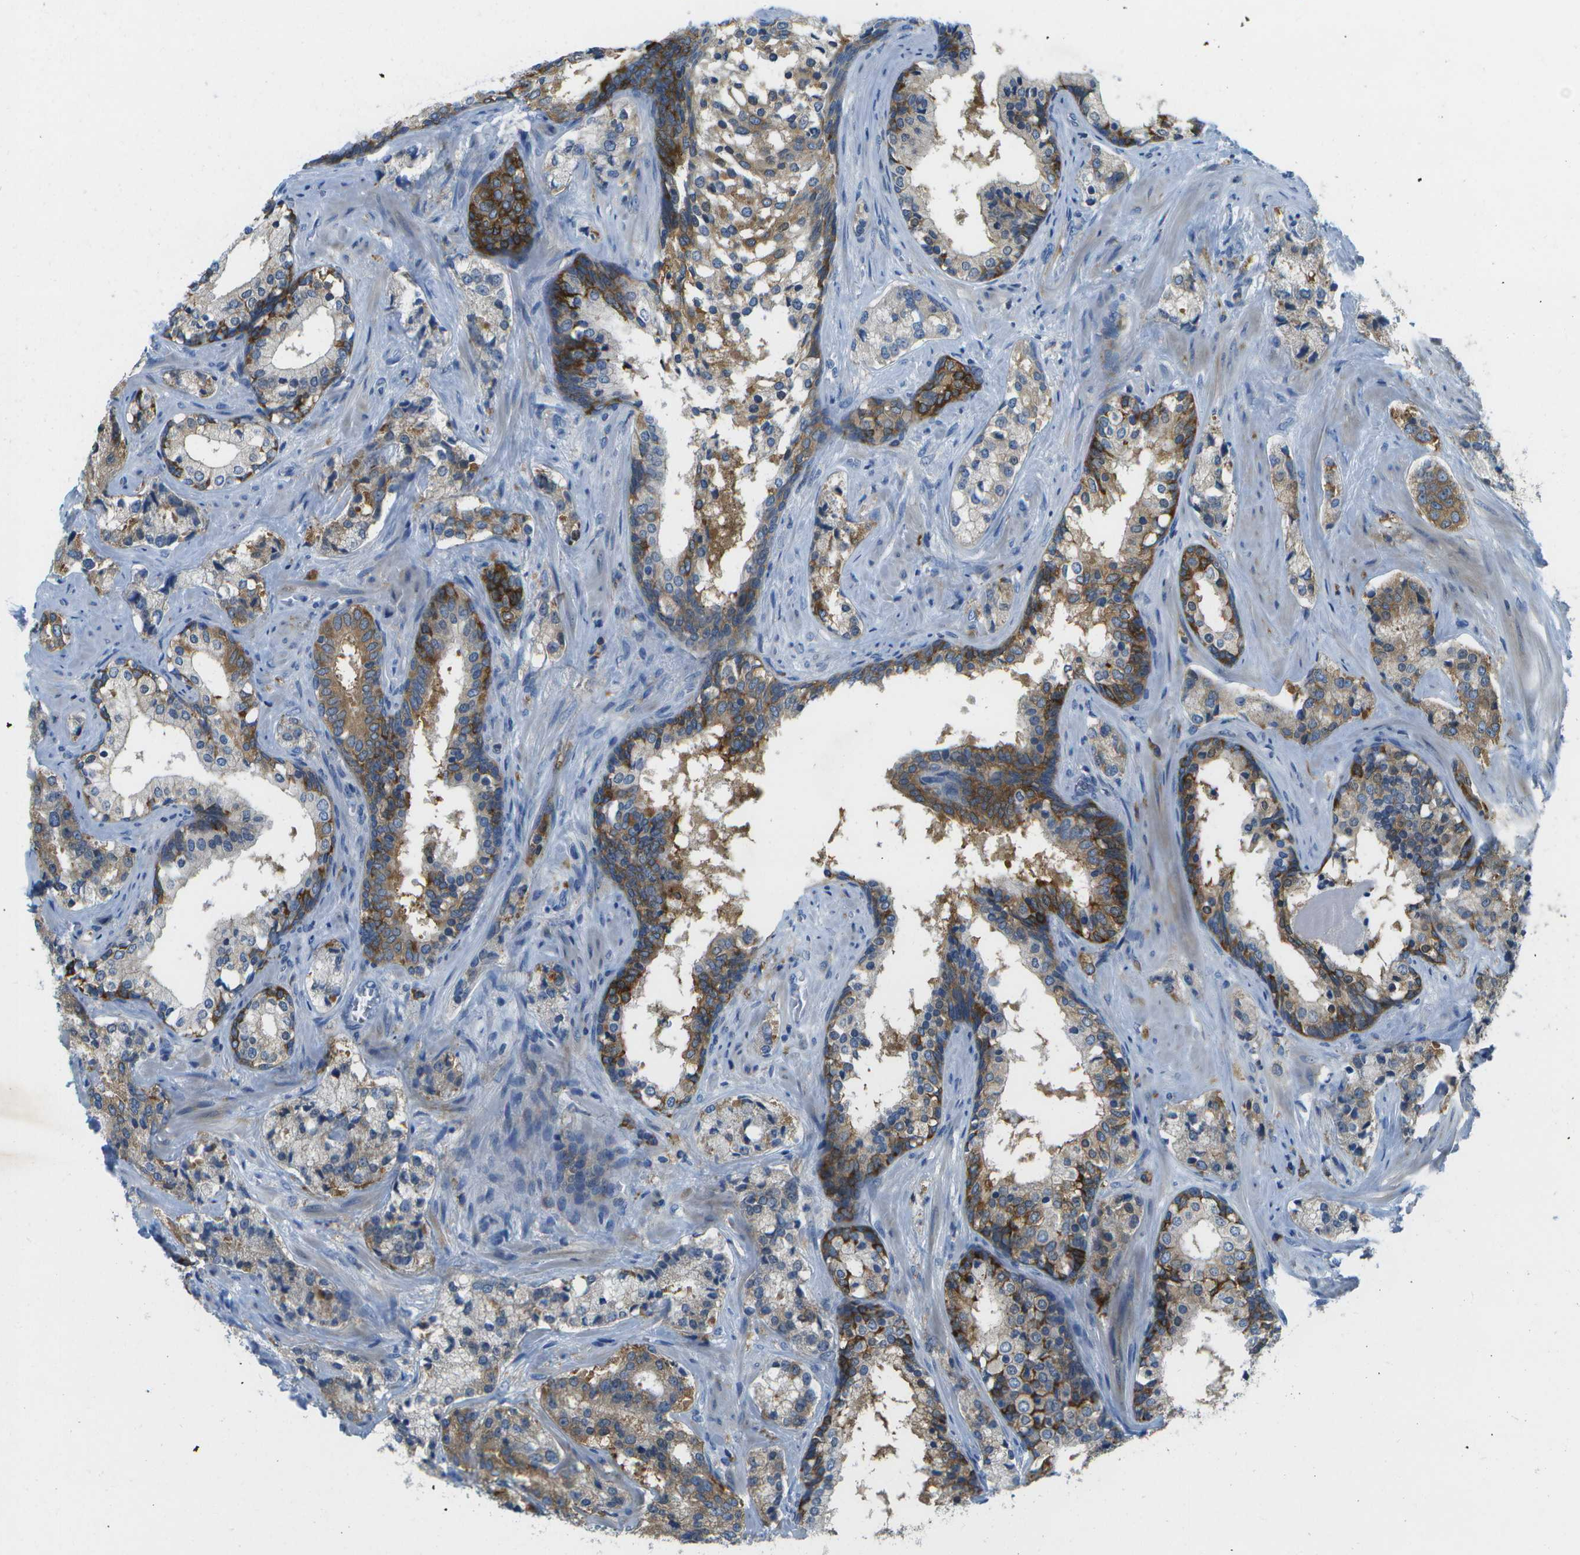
{"staining": {"intensity": "strong", "quantity": ">75%", "location": "cytoplasmic/membranous"}, "tissue": "prostate cancer", "cell_type": "Tumor cells", "image_type": "cancer", "snomed": [{"axis": "morphology", "description": "Adenocarcinoma, High grade"}, {"axis": "topography", "description": "Prostate"}], "caption": "Protein analysis of prostate cancer (high-grade adenocarcinoma) tissue displays strong cytoplasmic/membranous staining in approximately >75% of tumor cells. The staining is performed using DAB brown chromogen to label protein expression. The nuclei are counter-stained blue using hematoxylin.", "gene": "WNK2", "patient": {"sex": "male", "age": 60}}